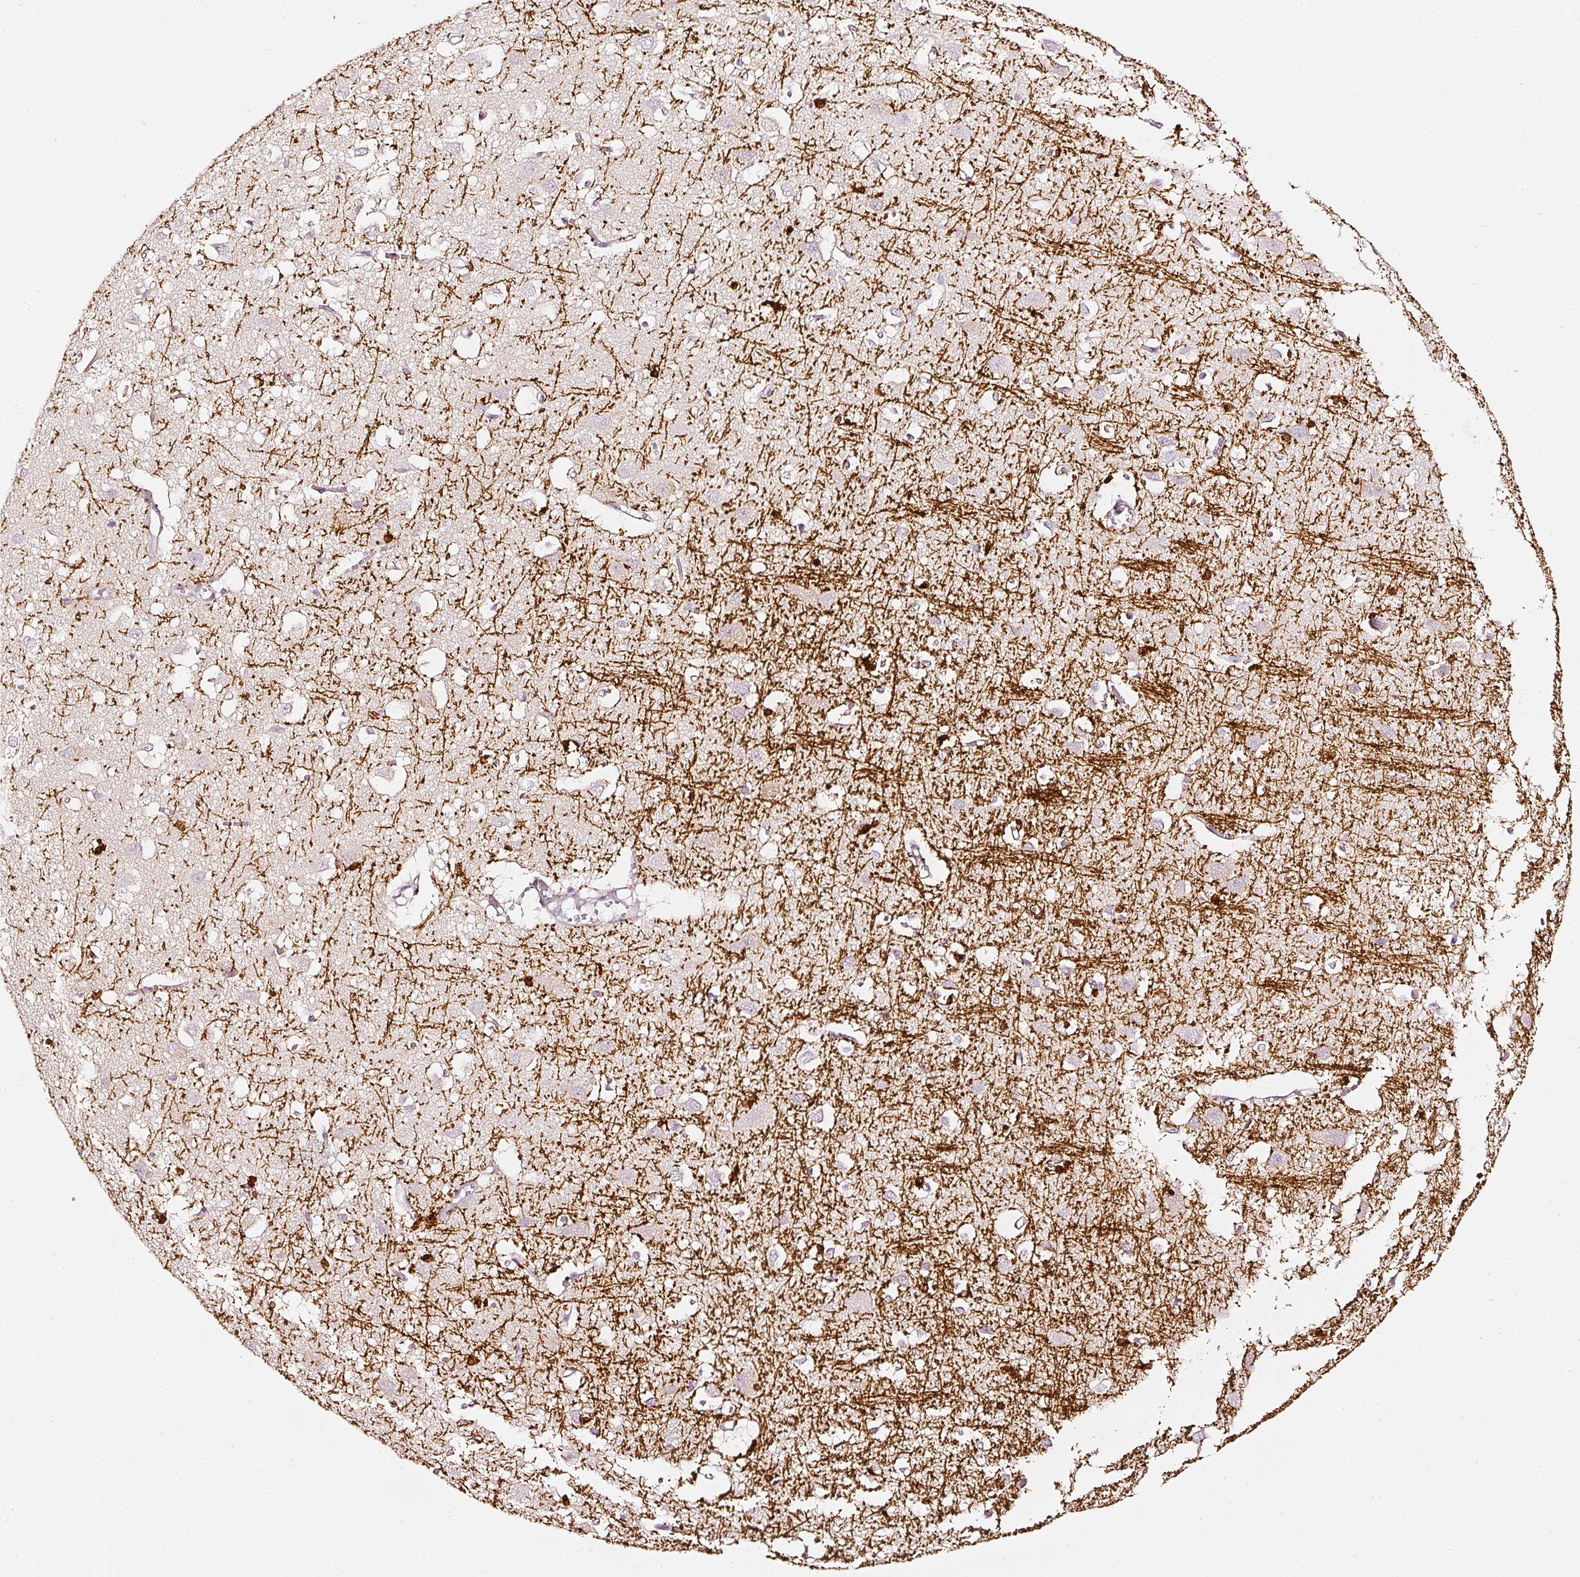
{"staining": {"intensity": "negative", "quantity": "none", "location": "none"}, "tissue": "cerebral cortex", "cell_type": "Endothelial cells", "image_type": "normal", "snomed": [{"axis": "morphology", "description": "Normal tissue, NOS"}, {"axis": "topography", "description": "Cerebral cortex"}], "caption": "Histopathology image shows no protein expression in endothelial cells of unremarkable cerebral cortex.", "gene": "CNP", "patient": {"sex": "male", "age": 70}}